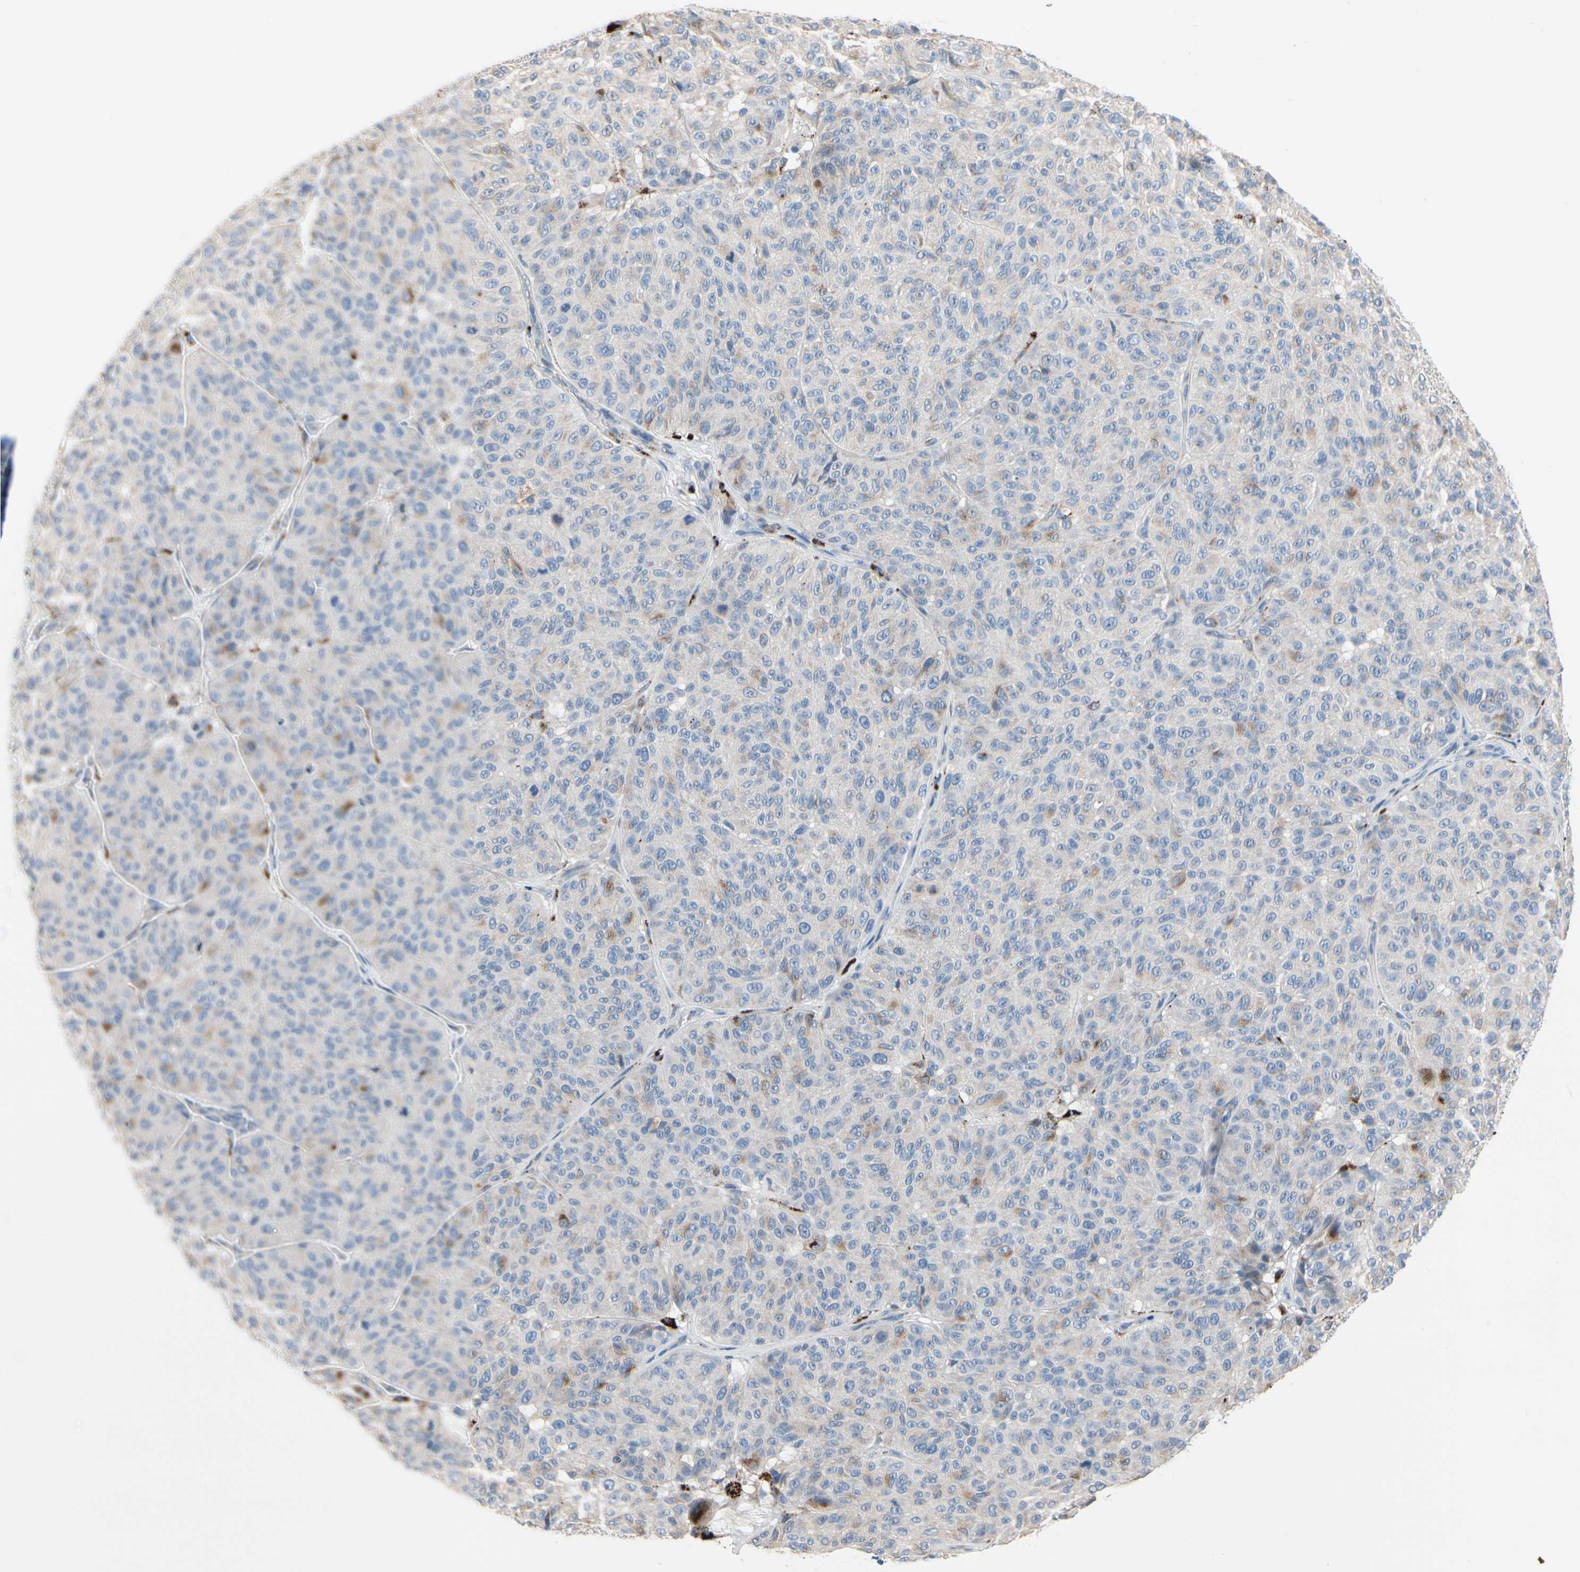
{"staining": {"intensity": "weak", "quantity": "<25%", "location": "cytoplasmic/membranous"}, "tissue": "melanoma", "cell_type": "Tumor cells", "image_type": "cancer", "snomed": [{"axis": "morphology", "description": "Malignant melanoma, NOS"}, {"axis": "topography", "description": "Skin"}], "caption": "Immunohistochemistry (IHC) of melanoma demonstrates no staining in tumor cells.", "gene": "RETSAT", "patient": {"sex": "female", "age": 46}}